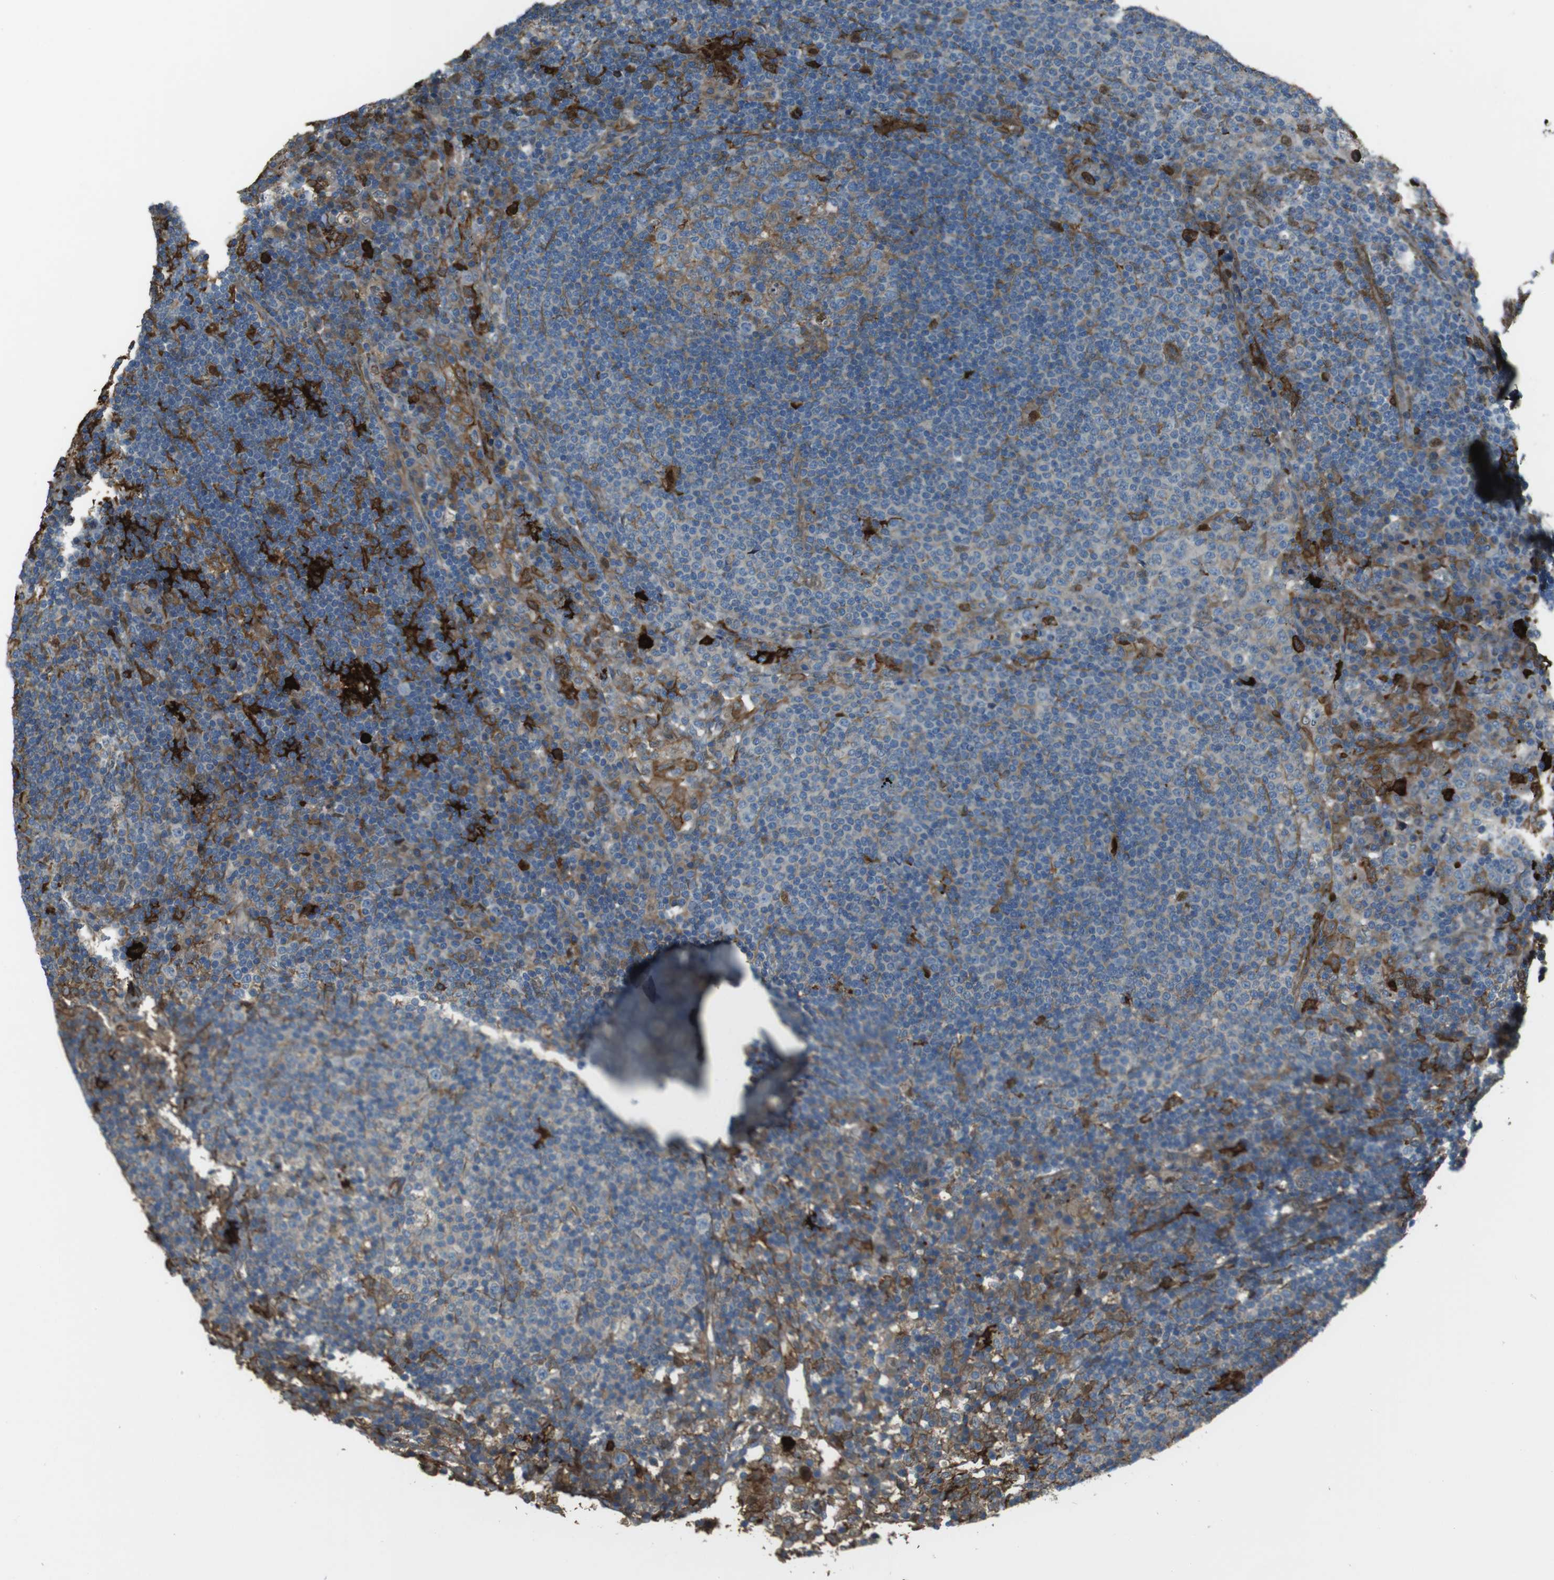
{"staining": {"intensity": "moderate", "quantity": ">75%", "location": "cytoplasmic/membranous"}, "tissue": "lymph node", "cell_type": "Germinal center cells", "image_type": "normal", "snomed": [{"axis": "morphology", "description": "Normal tissue, NOS"}, {"axis": "topography", "description": "Lymph node"}], "caption": "Brown immunohistochemical staining in normal lymph node displays moderate cytoplasmic/membranous expression in approximately >75% of germinal center cells. (Stains: DAB in brown, nuclei in blue, Microscopy: brightfield microscopy at high magnification).", "gene": "SFT2D1", "patient": {"sex": "female", "age": 53}}